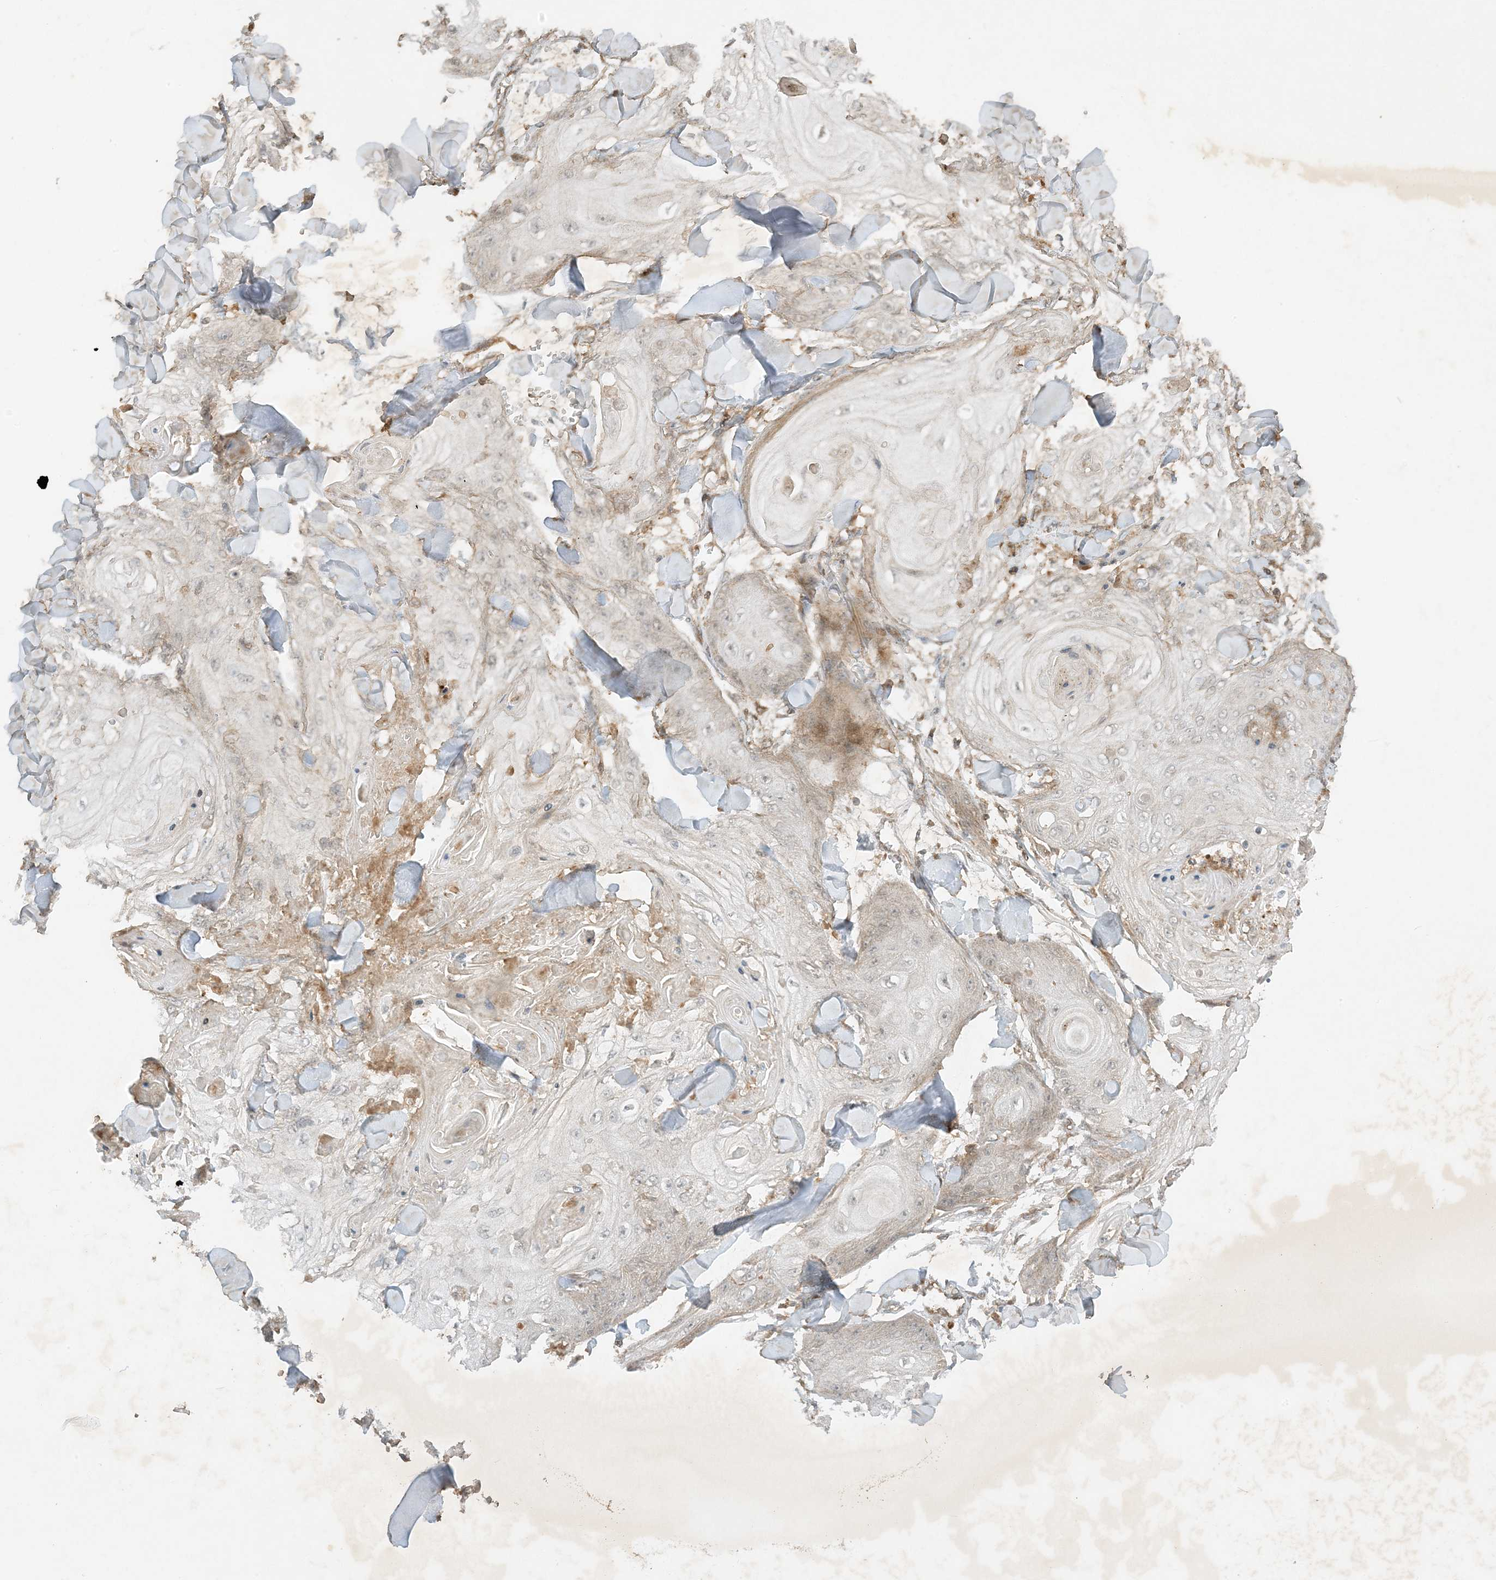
{"staining": {"intensity": "negative", "quantity": "none", "location": "none"}, "tissue": "skin cancer", "cell_type": "Tumor cells", "image_type": "cancer", "snomed": [{"axis": "morphology", "description": "Squamous cell carcinoma, NOS"}, {"axis": "topography", "description": "Skin"}], "caption": "This is an immunohistochemistry (IHC) photomicrograph of squamous cell carcinoma (skin). There is no expression in tumor cells.", "gene": "XRN1", "patient": {"sex": "male", "age": 74}}